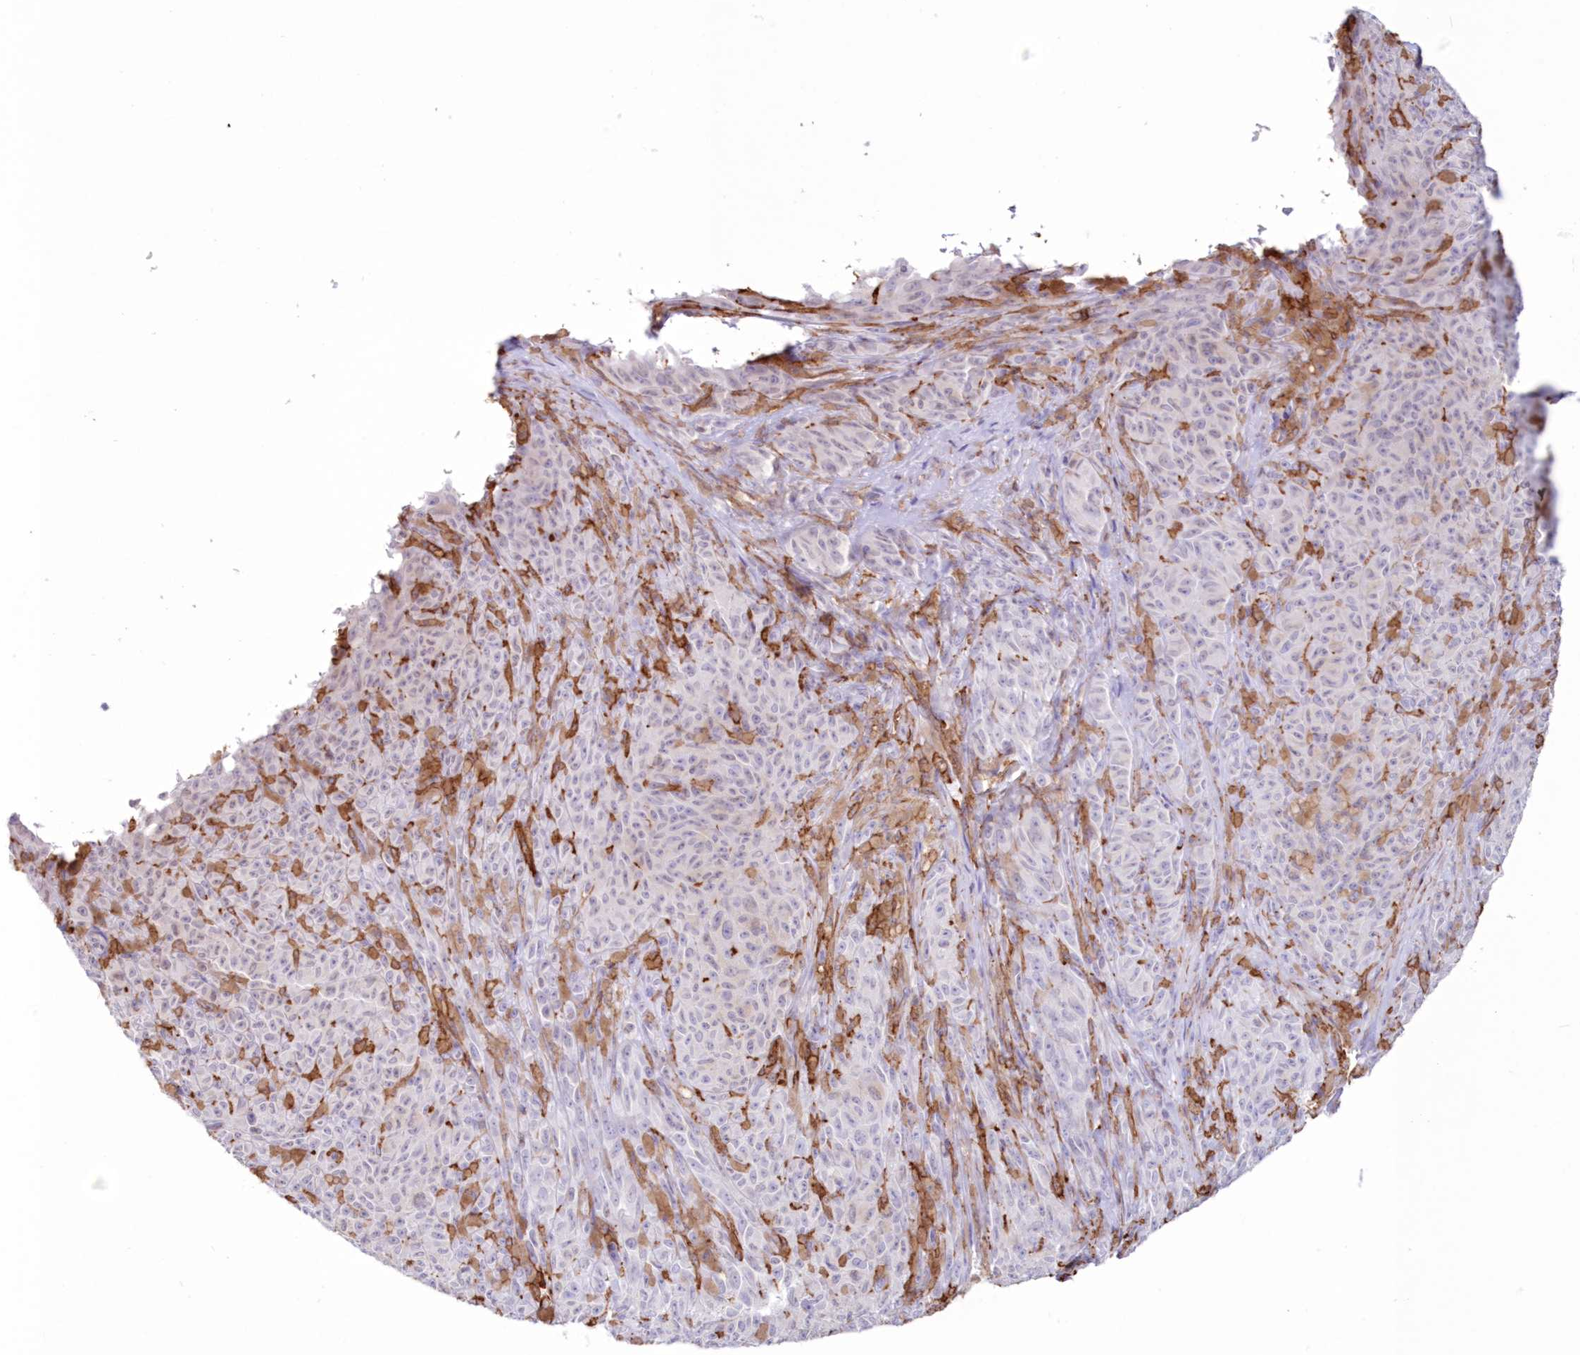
{"staining": {"intensity": "negative", "quantity": "none", "location": "none"}, "tissue": "melanoma", "cell_type": "Tumor cells", "image_type": "cancer", "snomed": [{"axis": "morphology", "description": "Malignant melanoma, NOS"}, {"axis": "topography", "description": "Skin"}], "caption": "Tumor cells show no significant positivity in malignant melanoma.", "gene": "C11orf1", "patient": {"sex": "female", "age": 82}}